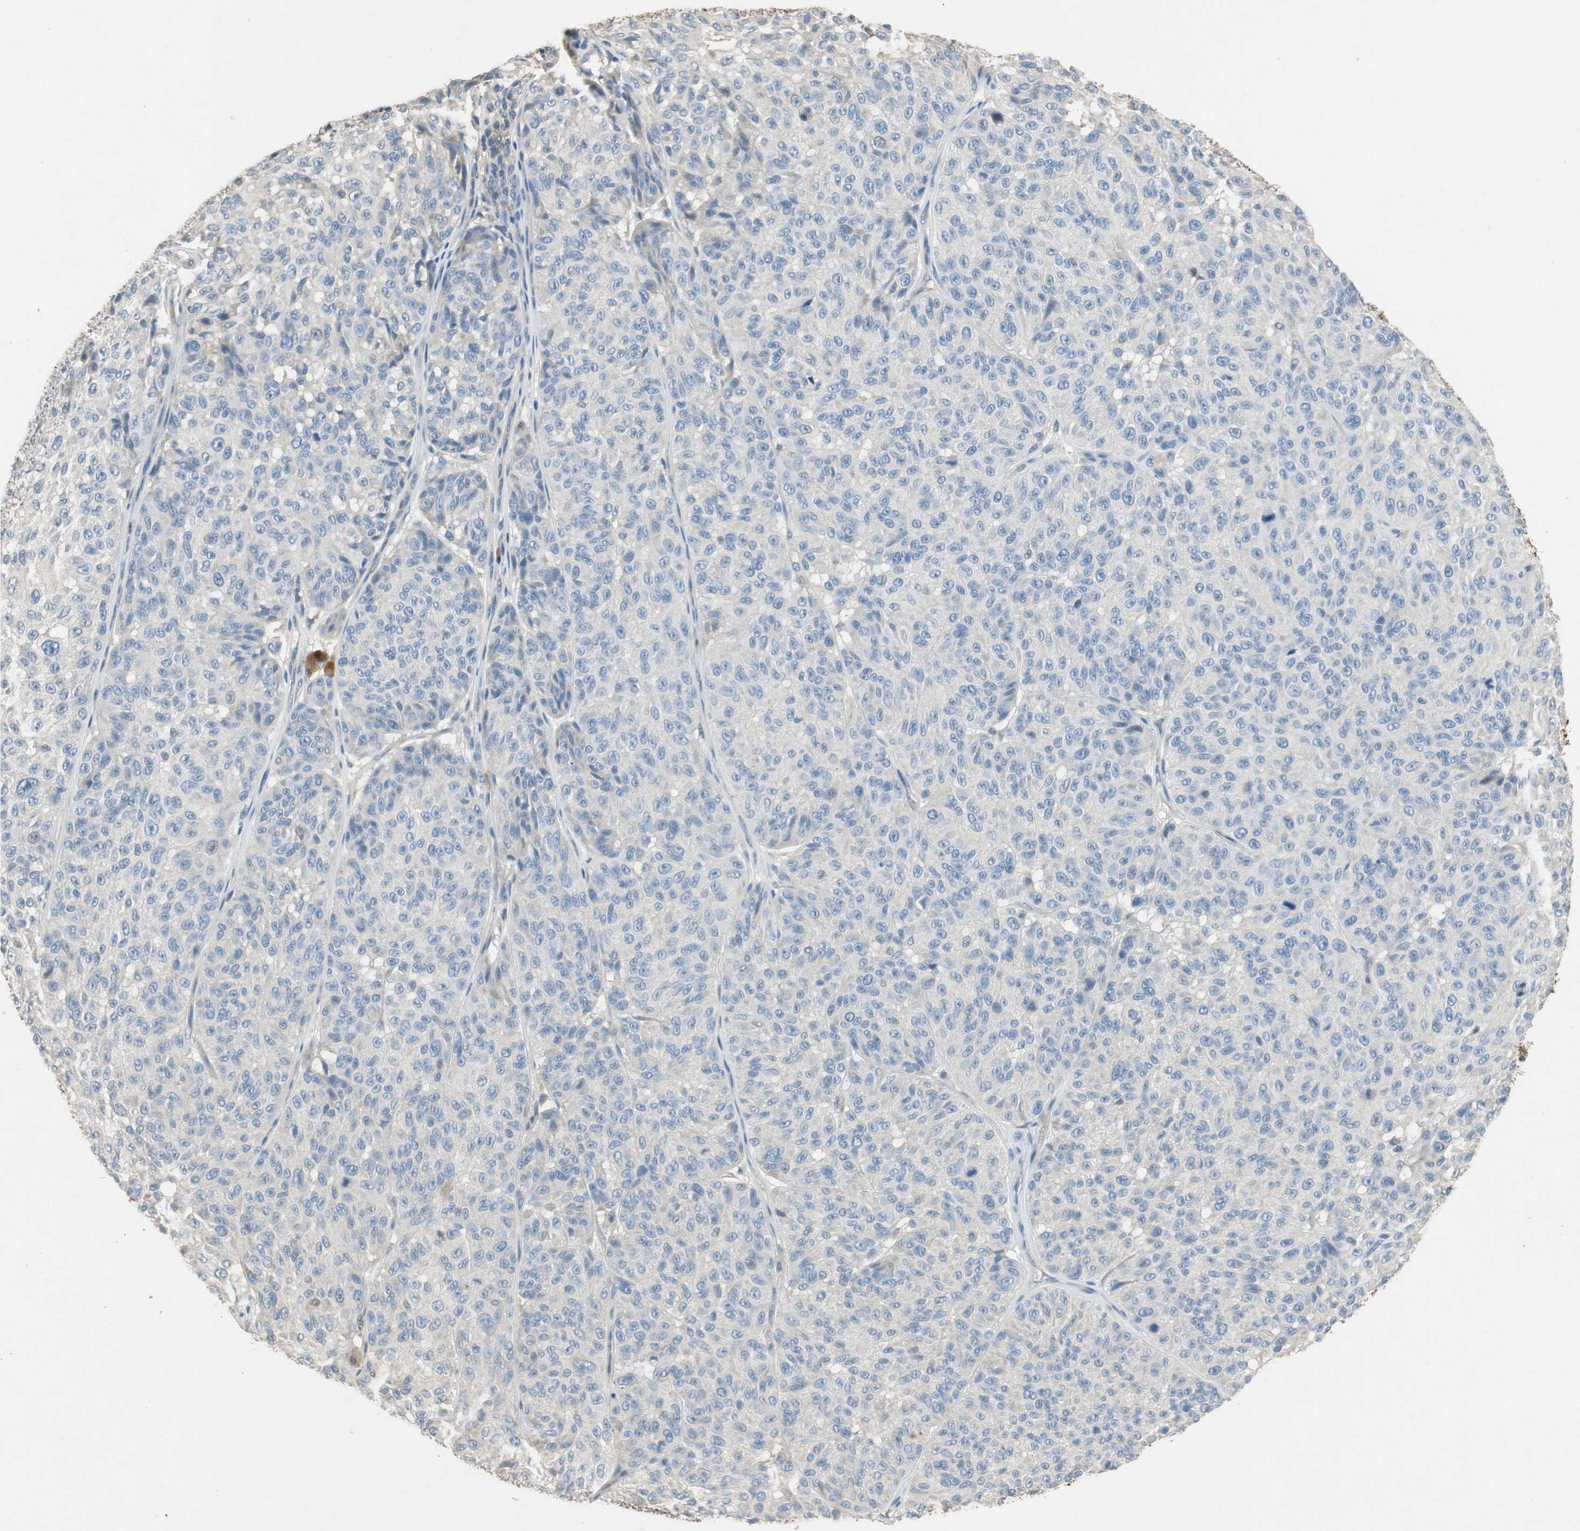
{"staining": {"intensity": "negative", "quantity": "none", "location": "none"}, "tissue": "melanoma", "cell_type": "Tumor cells", "image_type": "cancer", "snomed": [{"axis": "morphology", "description": "Malignant melanoma, NOS"}, {"axis": "topography", "description": "Skin"}], "caption": "Immunohistochemistry (IHC) photomicrograph of melanoma stained for a protein (brown), which displays no staining in tumor cells.", "gene": "SERPINB5", "patient": {"sex": "female", "age": 46}}